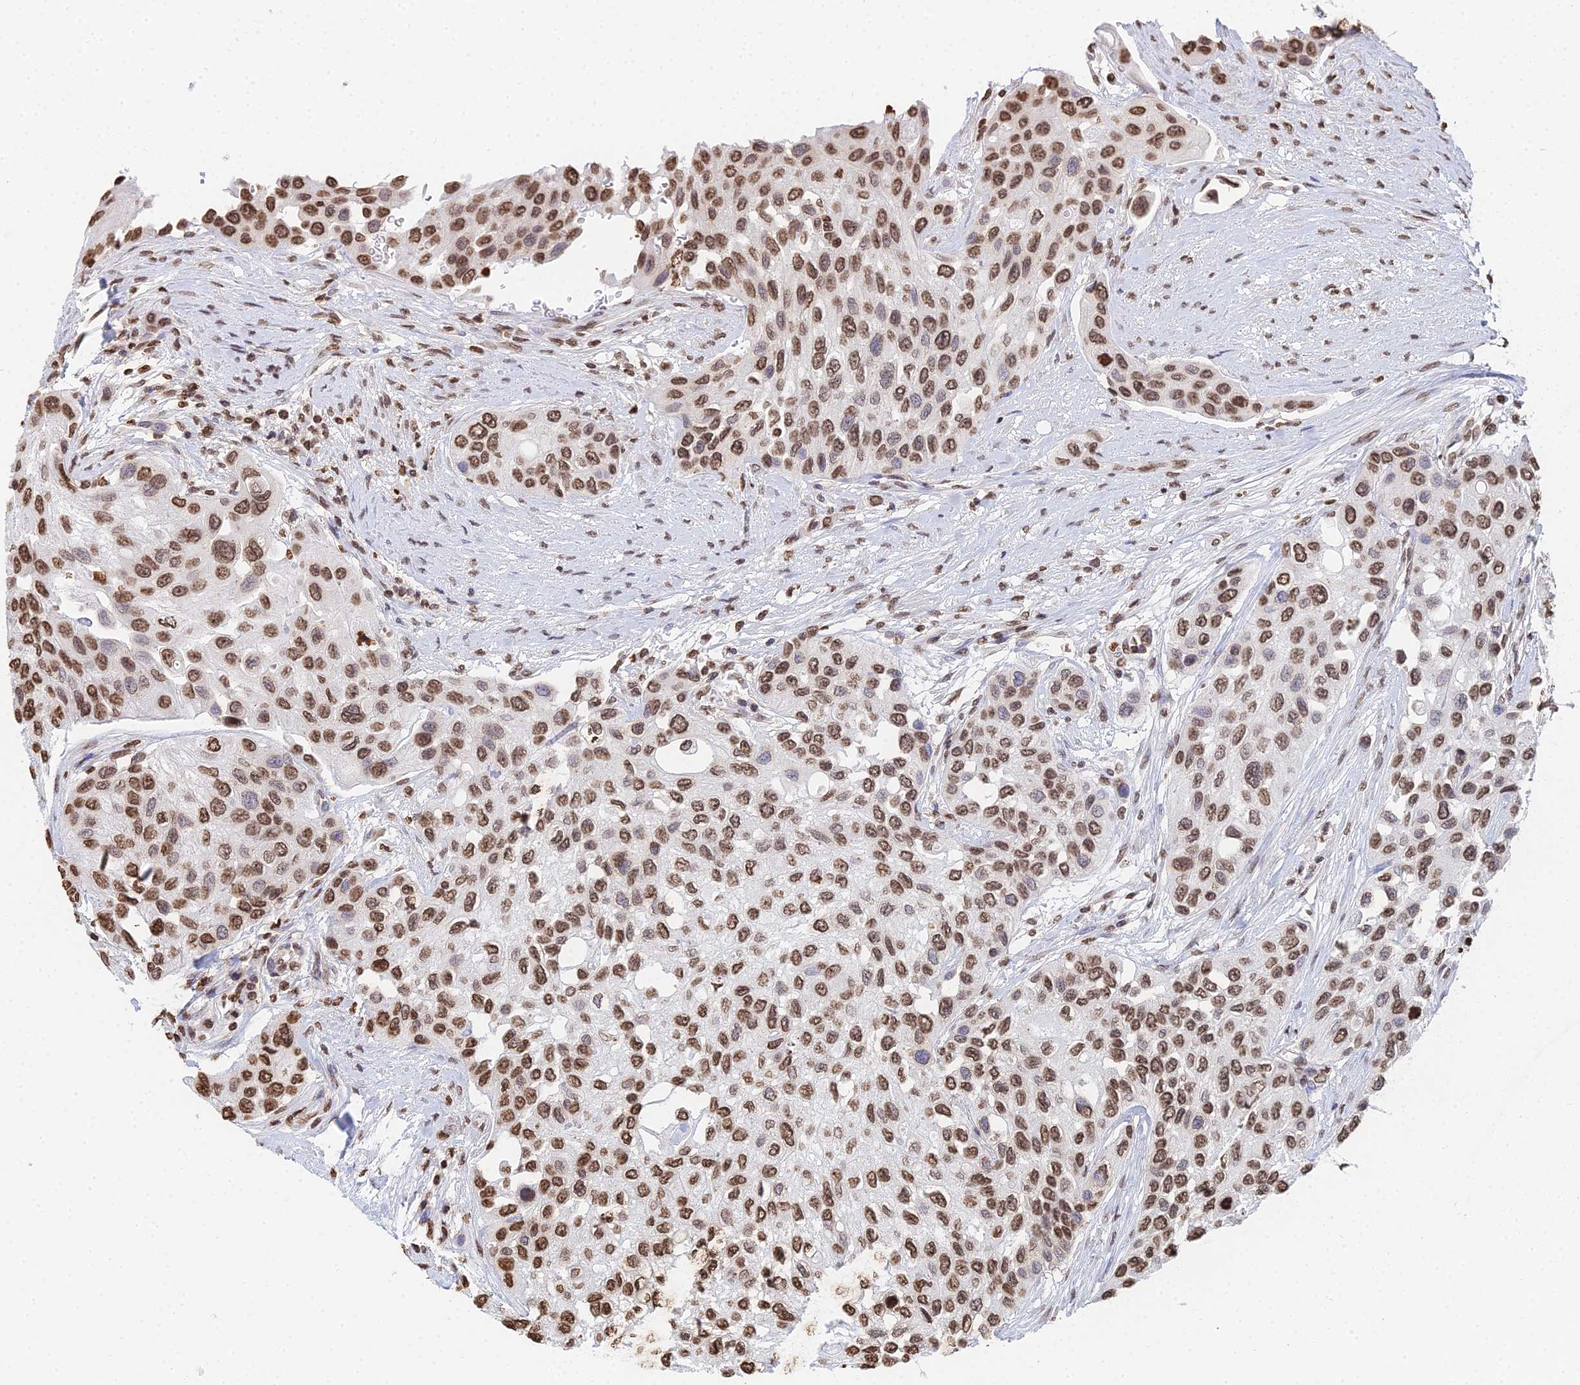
{"staining": {"intensity": "moderate", "quantity": ">75%", "location": "nuclear"}, "tissue": "urothelial cancer", "cell_type": "Tumor cells", "image_type": "cancer", "snomed": [{"axis": "morphology", "description": "Normal tissue, NOS"}, {"axis": "morphology", "description": "Urothelial carcinoma, High grade"}, {"axis": "topography", "description": "Vascular tissue"}, {"axis": "topography", "description": "Urinary bladder"}], "caption": "A micrograph showing moderate nuclear expression in about >75% of tumor cells in high-grade urothelial carcinoma, as visualized by brown immunohistochemical staining.", "gene": "GBP3", "patient": {"sex": "female", "age": 56}}